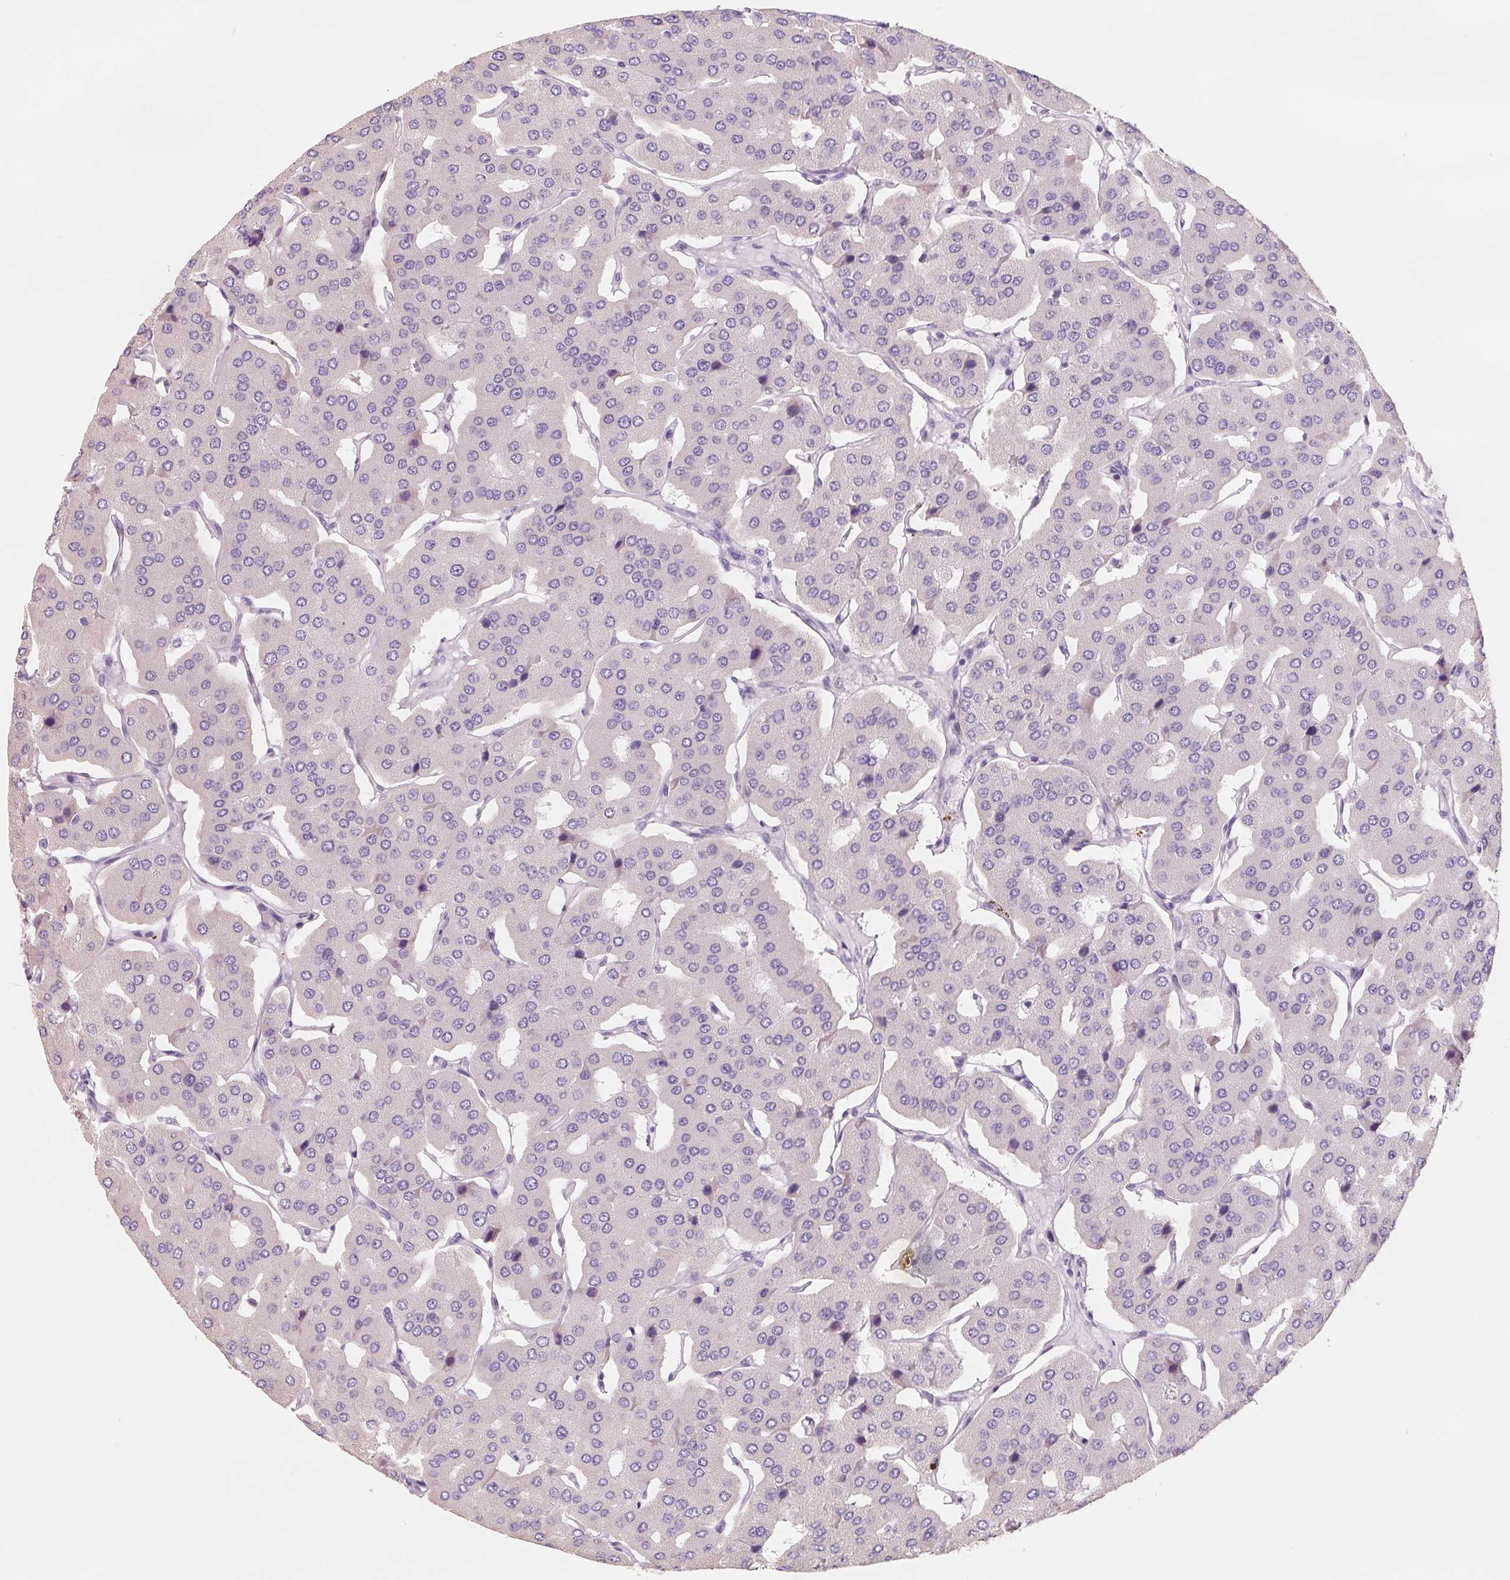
{"staining": {"intensity": "negative", "quantity": "none", "location": "none"}, "tissue": "parathyroid gland", "cell_type": "Glandular cells", "image_type": "normal", "snomed": [{"axis": "morphology", "description": "Normal tissue, NOS"}, {"axis": "morphology", "description": "Adenoma, NOS"}, {"axis": "topography", "description": "Parathyroid gland"}], "caption": "IHC histopathology image of normal human parathyroid gland stained for a protein (brown), which exhibits no positivity in glandular cells.", "gene": "FTCD", "patient": {"sex": "female", "age": 86}}